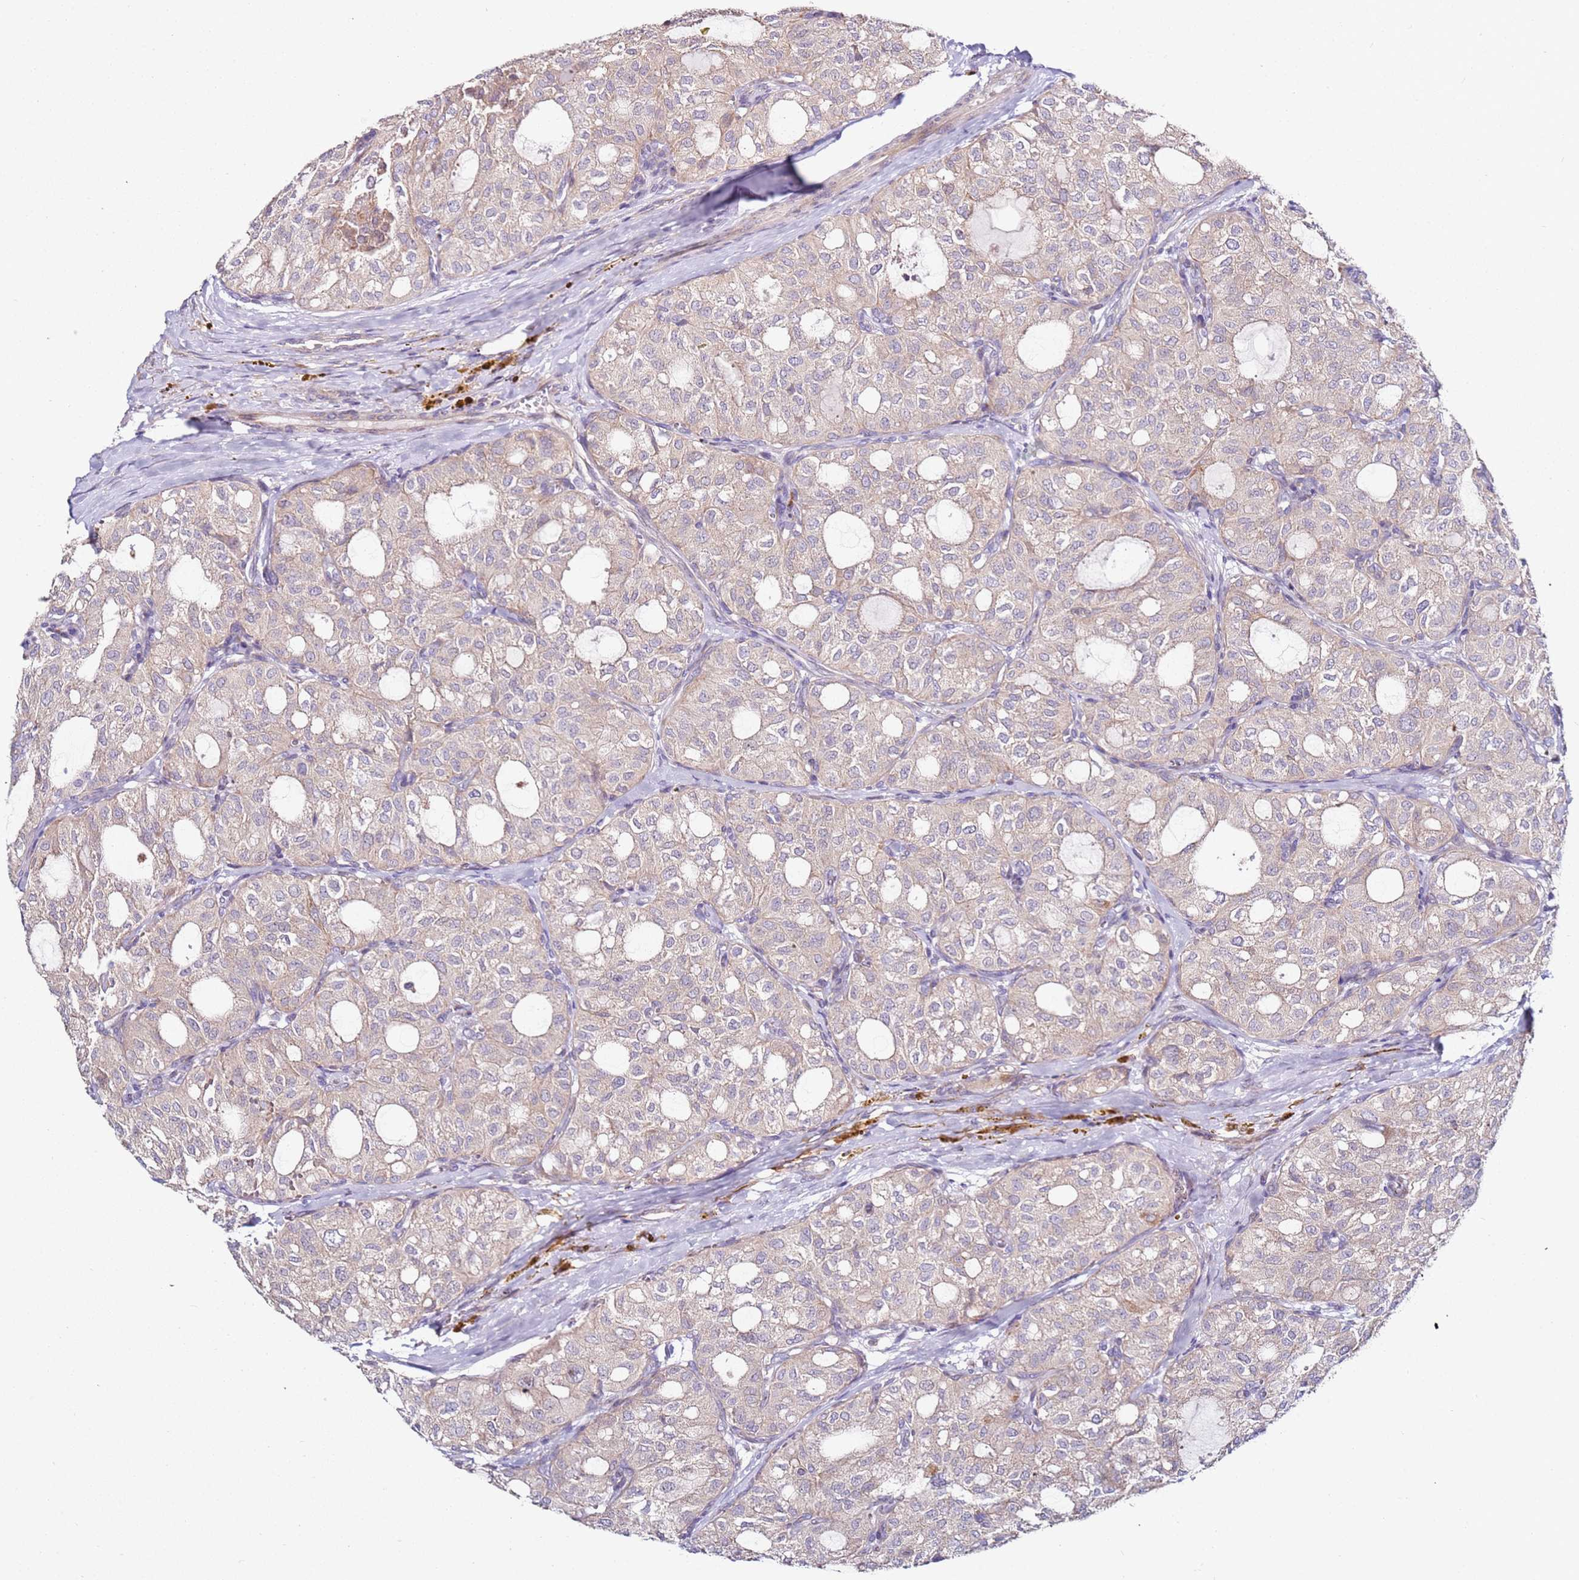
{"staining": {"intensity": "weak", "quantity": ">75%", "location": "cytoplasmic/membranous"}, "tissue": "thyroid cancer", "cell_type": "Tumor cells", "image_type": "cancer", "snomed": [{"axis": "morphology", "description": "Follicular adenoma carcinoma, NOS"}, {"axis": "topography", "description": "Thyroid gland"}], "caption": "Tumor cells exhibit low levels of weak cytoplasmic/membranous staining in approximately >75% of cells in human thyroid follicular adenoma carcinoma. (Brightfield microscopy of DAB IHC at high magnification).", "gene": "CNOT9", "patient": {"sex": "male", "age": 75}}